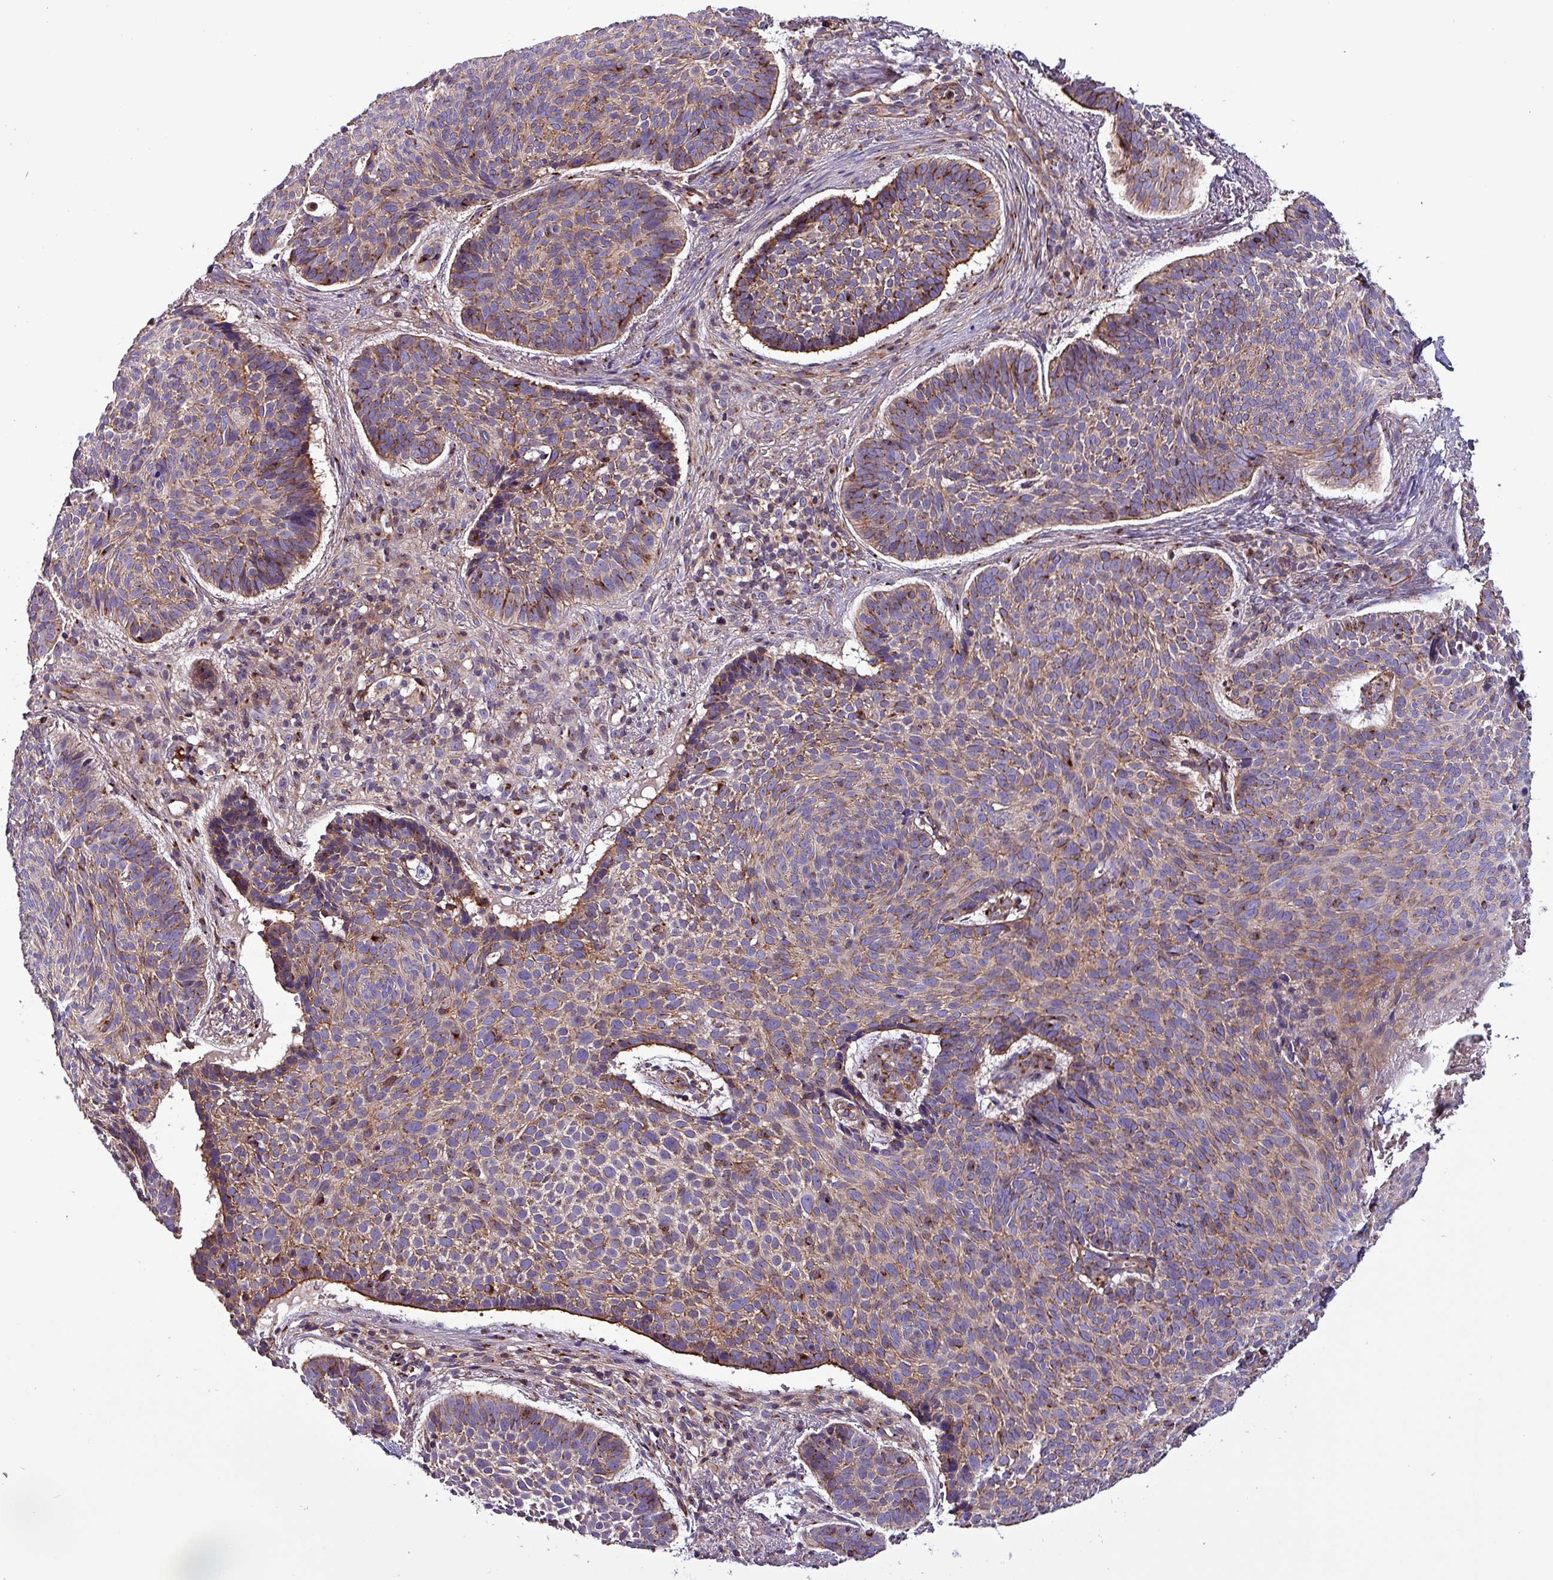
{"staining": {"intensity": "moderate", "quantity": ">75%", "location": "cytoplasmic/membranous"}, "tissue": "skin cancer", "cell_type": "Tumor cells", "image_type": "cancer", "snomed": [{"axis": "morphology", "description": "Basal cell carcinoma"}, {"axis": "topography", "description": "Skin"}], "caption": "Skin cancer (basal cell carcinoma) stained with a protein marker reveals moderate staining in tumor cells.", "gene": "VAMP4", "patient": {"sex": "male", "age": 70}}